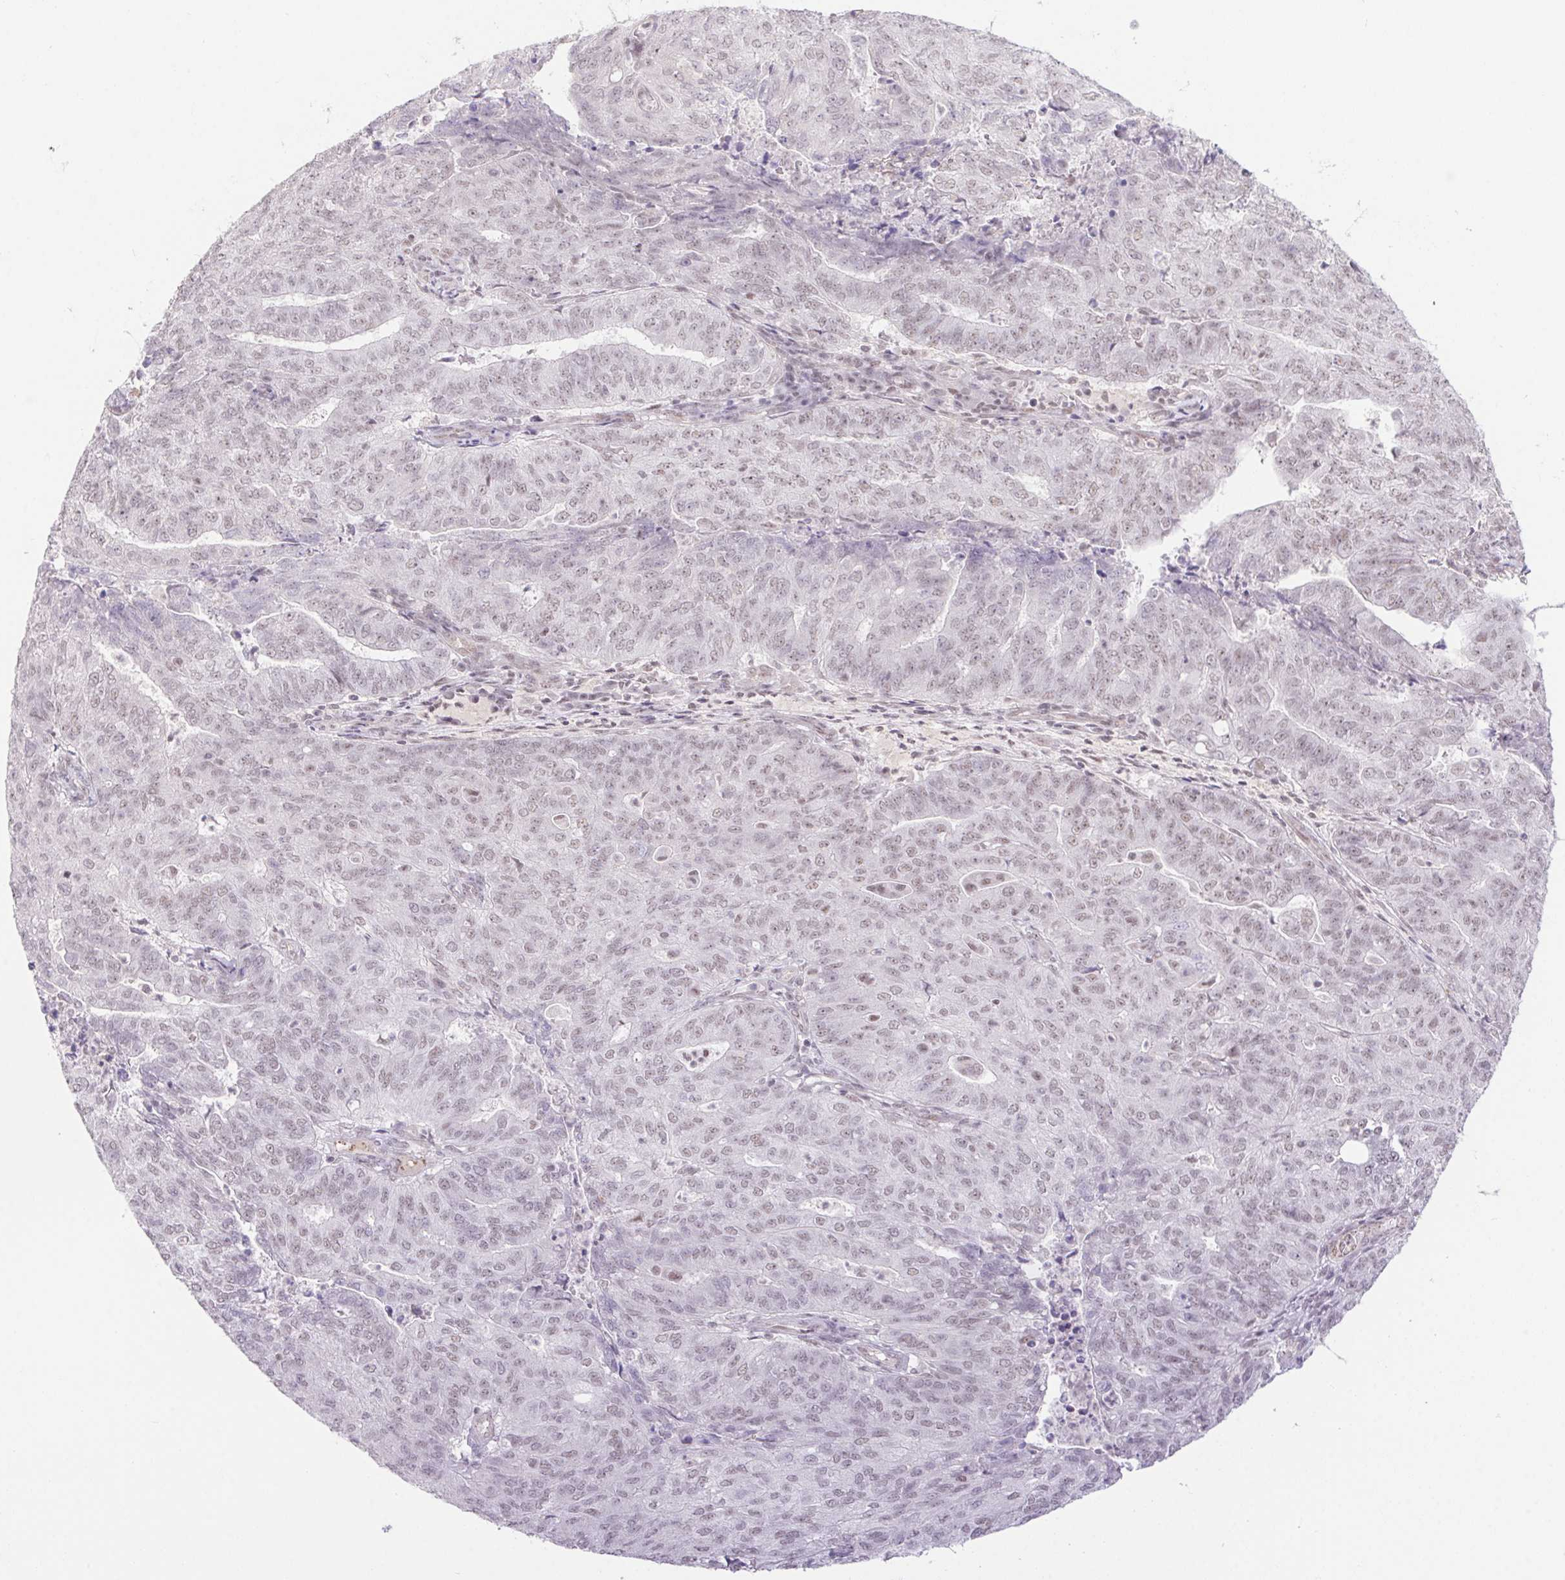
{"staining": {"intensity": "weak", "quantity": "25%-75%", "location": "nuclear"}, "tissue": "endometrial cancer", "cell_type": "Tumor cells", "image_type": "cancer", "snomed": [{"axis": "morphology", "description": "Adenocarcinoma, NOS"}, {"axis": "topography", "description": "Endometrium"}], "caption": "Immunohistochemistry (IHC) (DAB (3,3'-diaminobenzidine)) staining of human adenocarcinoma (endometrial) shows weak nuclear protein positivity in about 25%-75% of tumor cells.", "gene": "DDX17", "patient": {"sex": "female", "age": 82}}